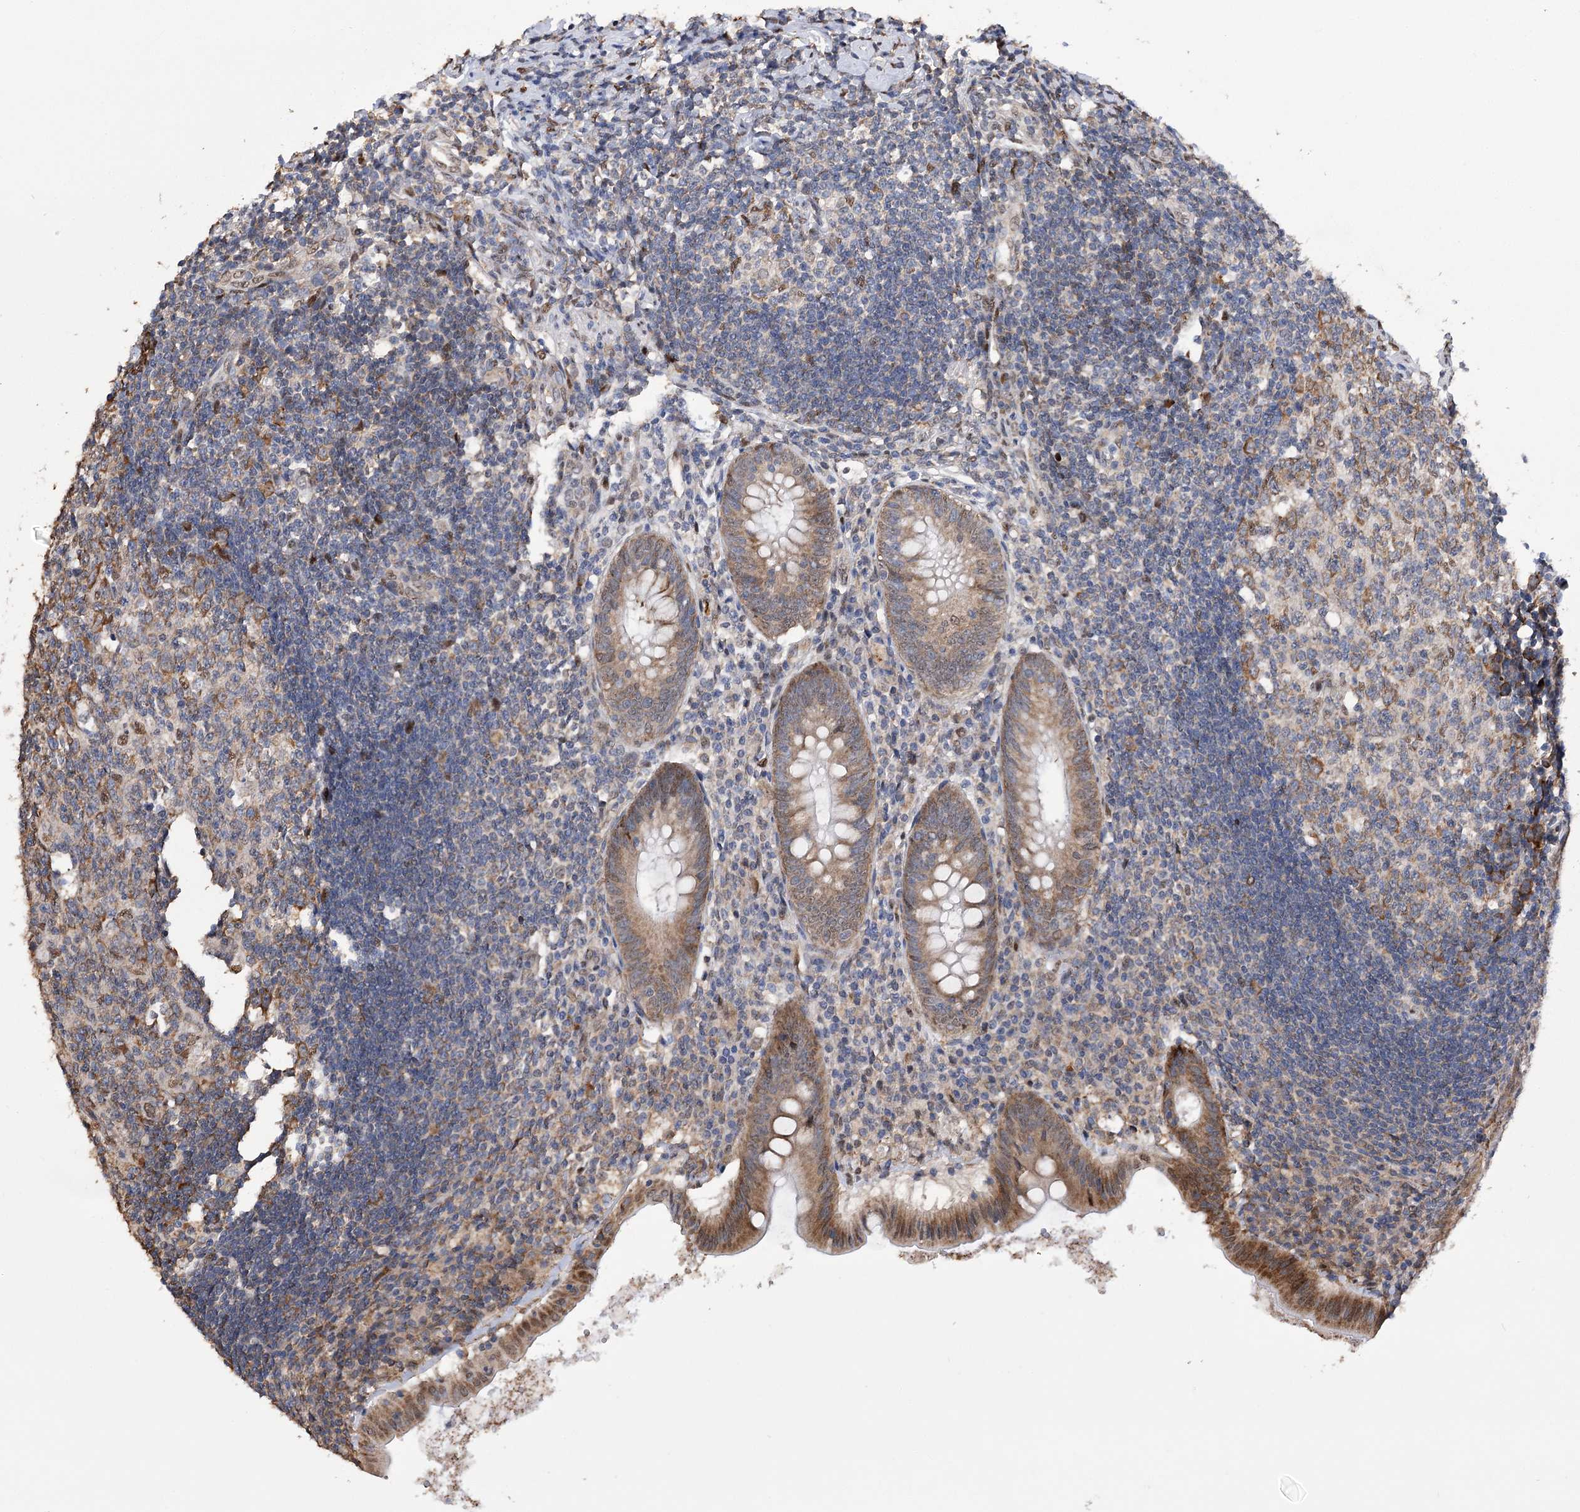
{"staining": {"intensity": "moderate", "quantity": ">75%", "location": "cytoplasmic/membranous,nuclear"}, "tissue": "appendix", "cell_type": "Glandular cells", "image_type": "normal", "snomed": [{"axis": "morphology", "description": "Normal tissue, NOS"}, {"axis": "topography", "description": "Appendix"}], "caption": "IHC image of unremarkable appendix: human appendix stained using immunohistochemistry demonstrates medium levels of moderate protein expression localized specifically in the cytoplasmic/membranous,nuclear of glandular cells, appearing as a cytoplasmic/membranous,nuclear brown color.", "gene": "NFU1", "patient": {"sex": "female", "age": 54}}